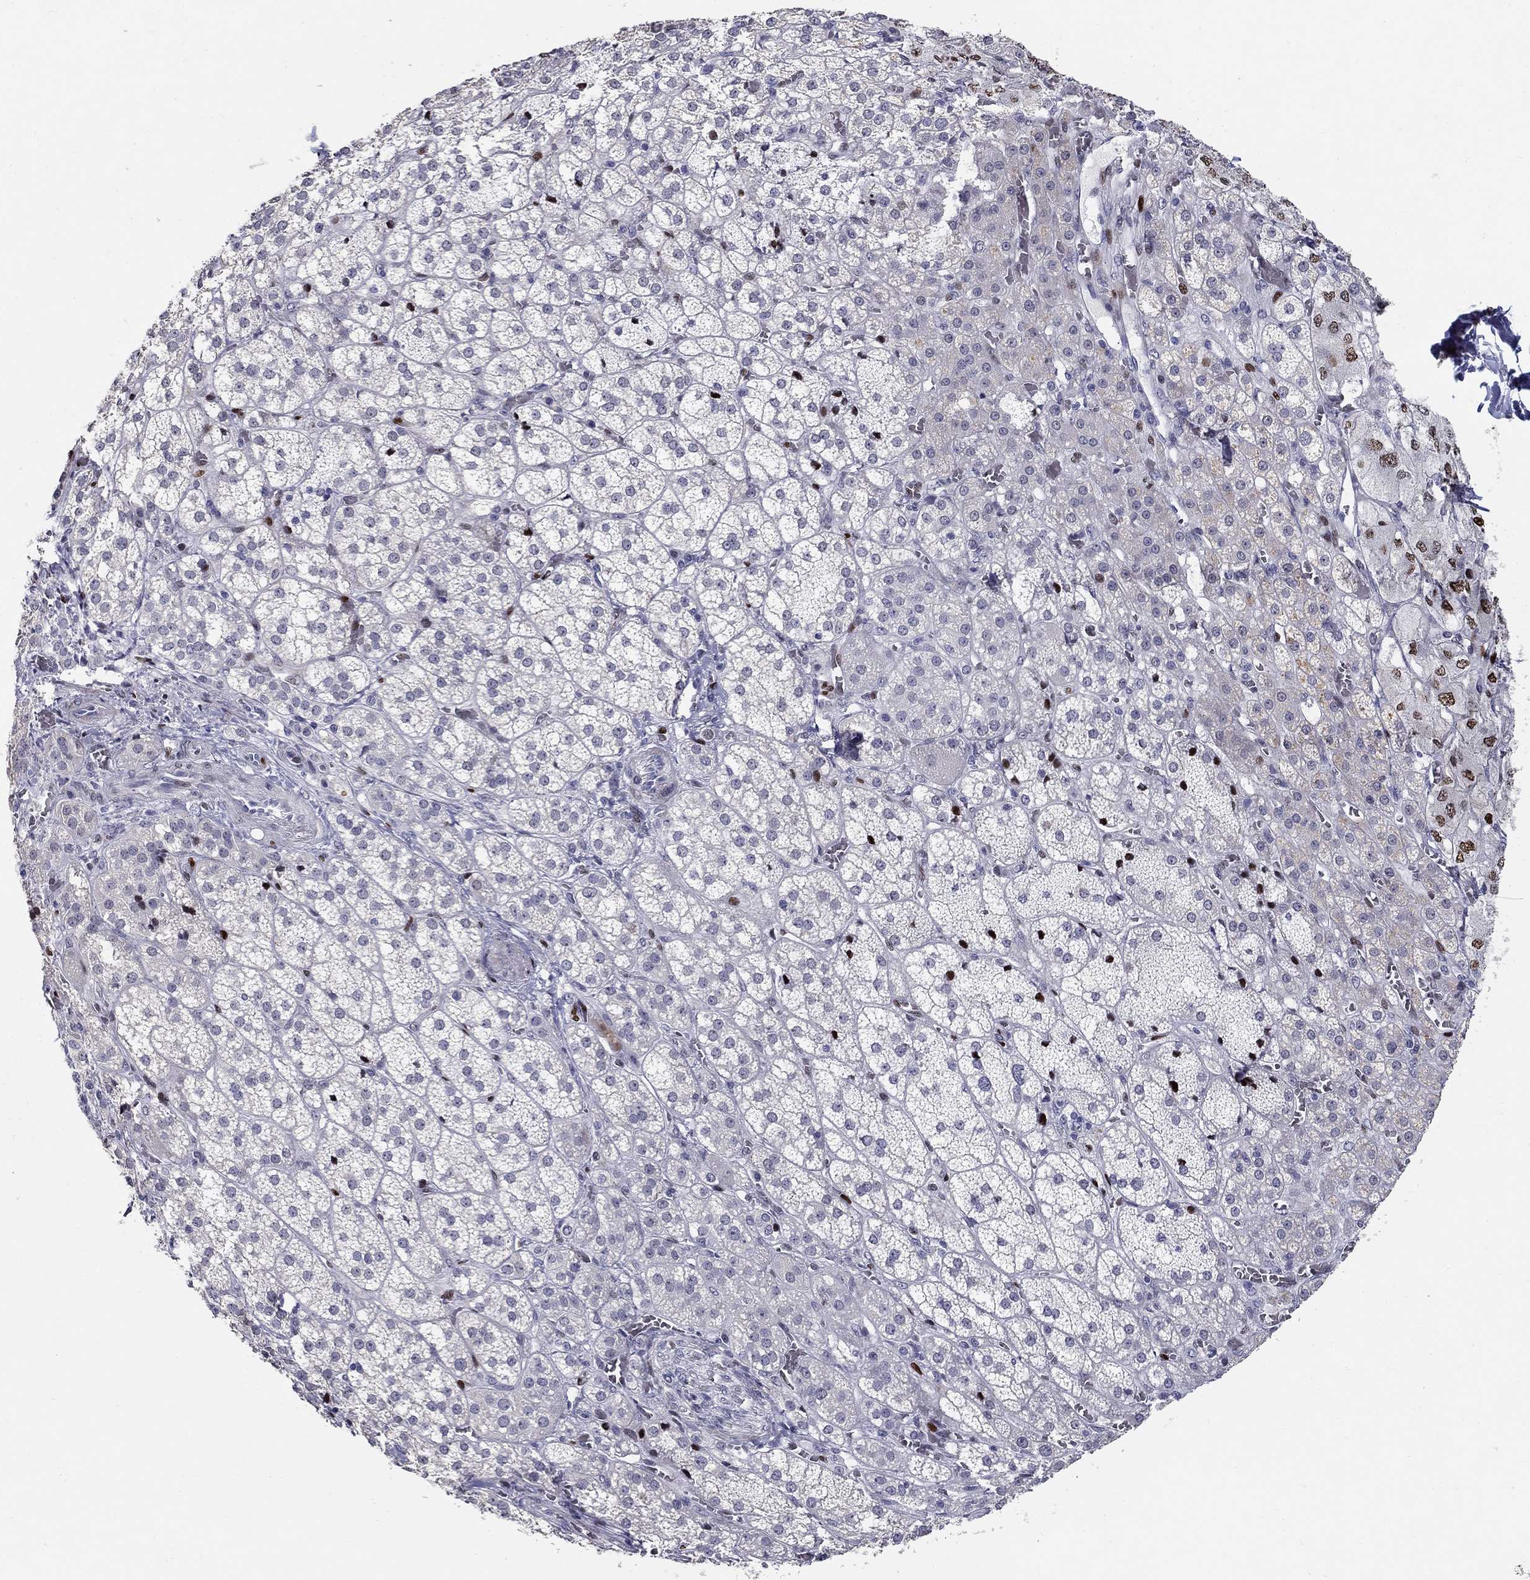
{"staining": {"intensity": "strong", "quantity": "<25%", "location": "nuclear"}, "tissue": "adrenal gland", "cell_type": "Glandular cells", "image_type": "normal", "snomed": [{"axis": "morphology", "description": "Normal tissue, NOS"}, {"axis": "topography", "description": "Adrenal gland"}], "caption": "Adrenal gland stained with immunohistochemistry (IHC) reveals strong nuclear positivity in about <25% of glandular cells.", "gene": "RAPGEF5", "patient": {"sex": "female", "age": 60}}